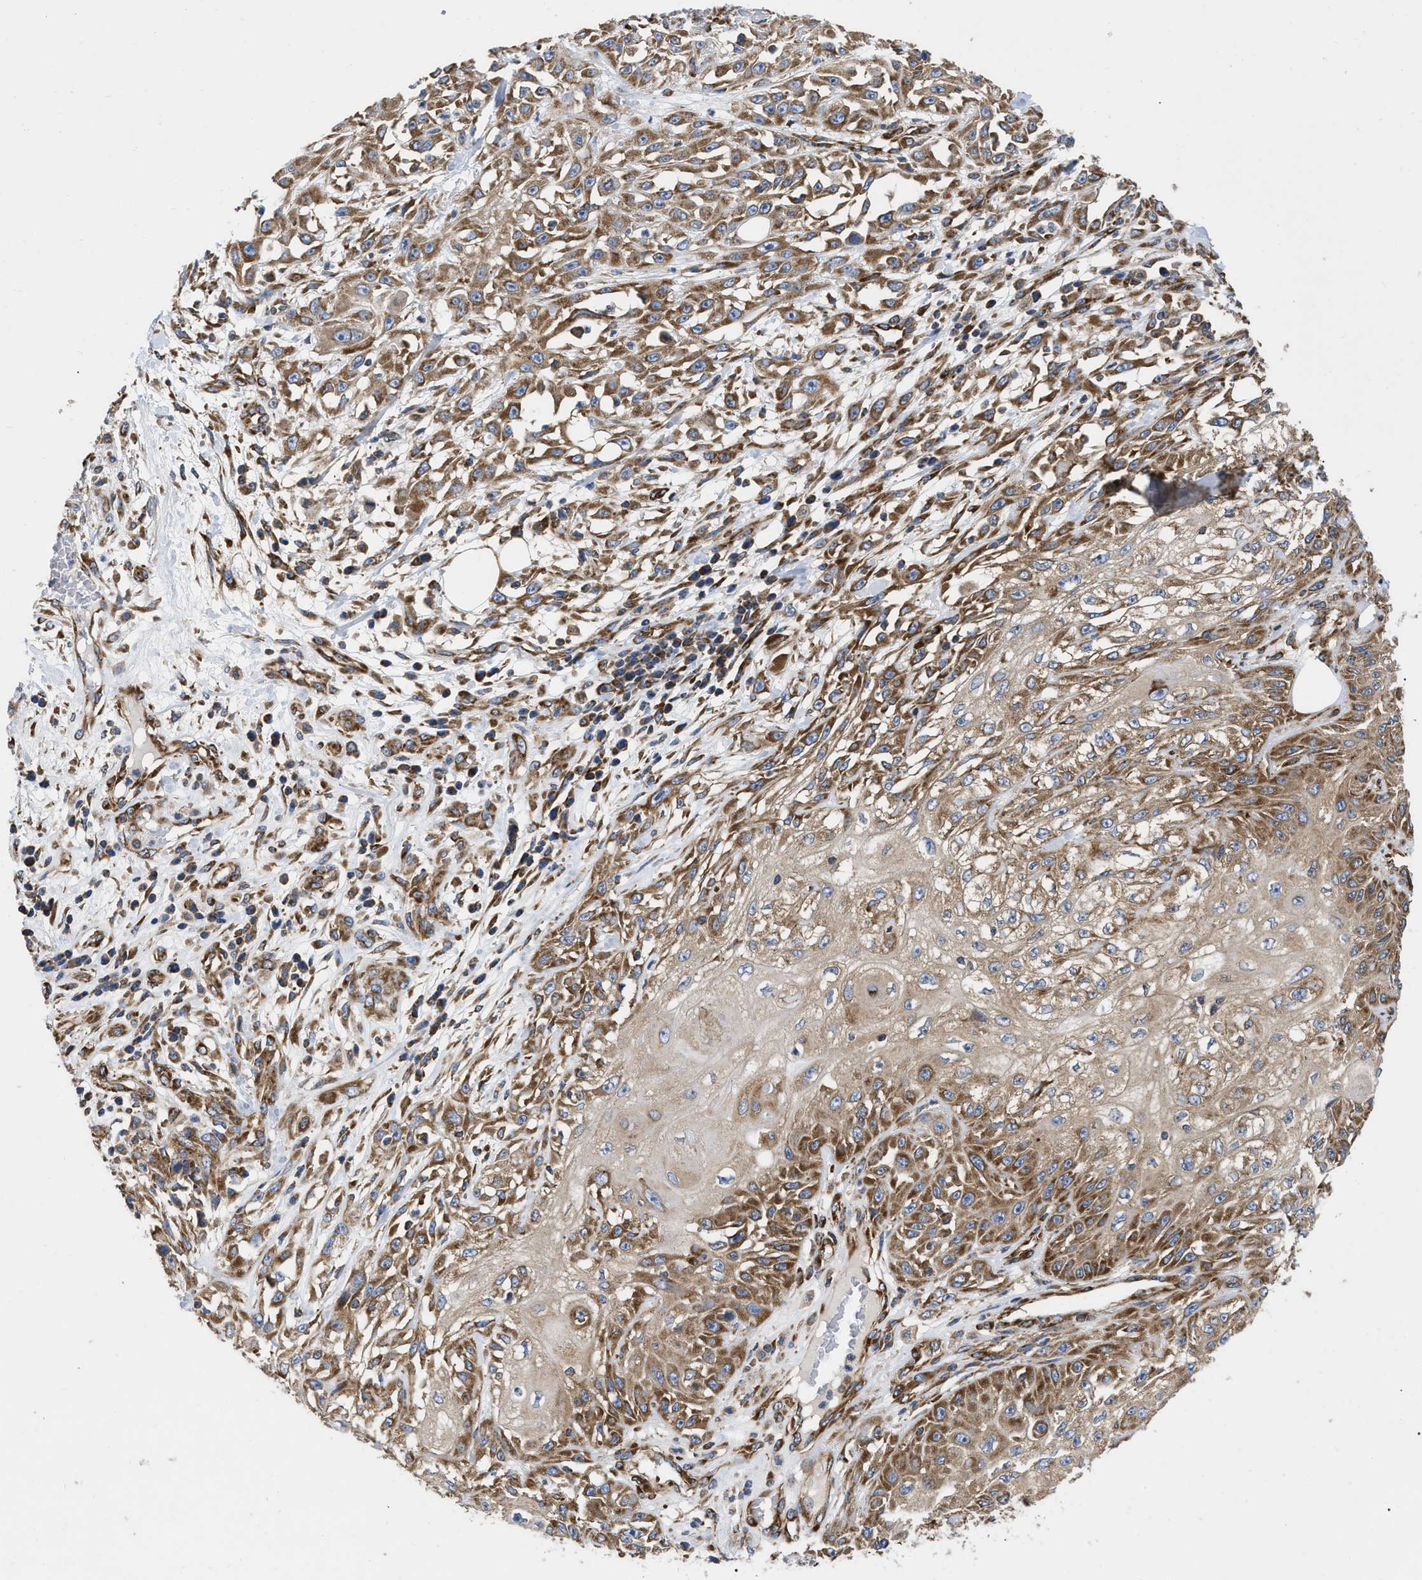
{"staining": {"intensity": "moderate", "quantity": ">75%", "location": "cytoplasmic/membranous"}, "tissue": "skin cancer", "cell_type": "Tumor cells", "image_type": "cancer", "snomed": [{"axis": "morphology", "description": "Squamous cell carcinoma, NOS"}, {"axis": "morphology", "description": "Squamous cell carcinoma, metastatic, NOS"}, {"axis": "topography", "description": "Skin"}, {"axis": "topography", "description": "Lymph node"}], "caption": "IHC of skin cancer (metastatic squamous cell carcinoma) shows medium levels of moderate cytoplasmic/membranous staining in about >75% of tumor cells.", "gene": "FAM120A", "patient": {"sex": "male", "age": 75}}